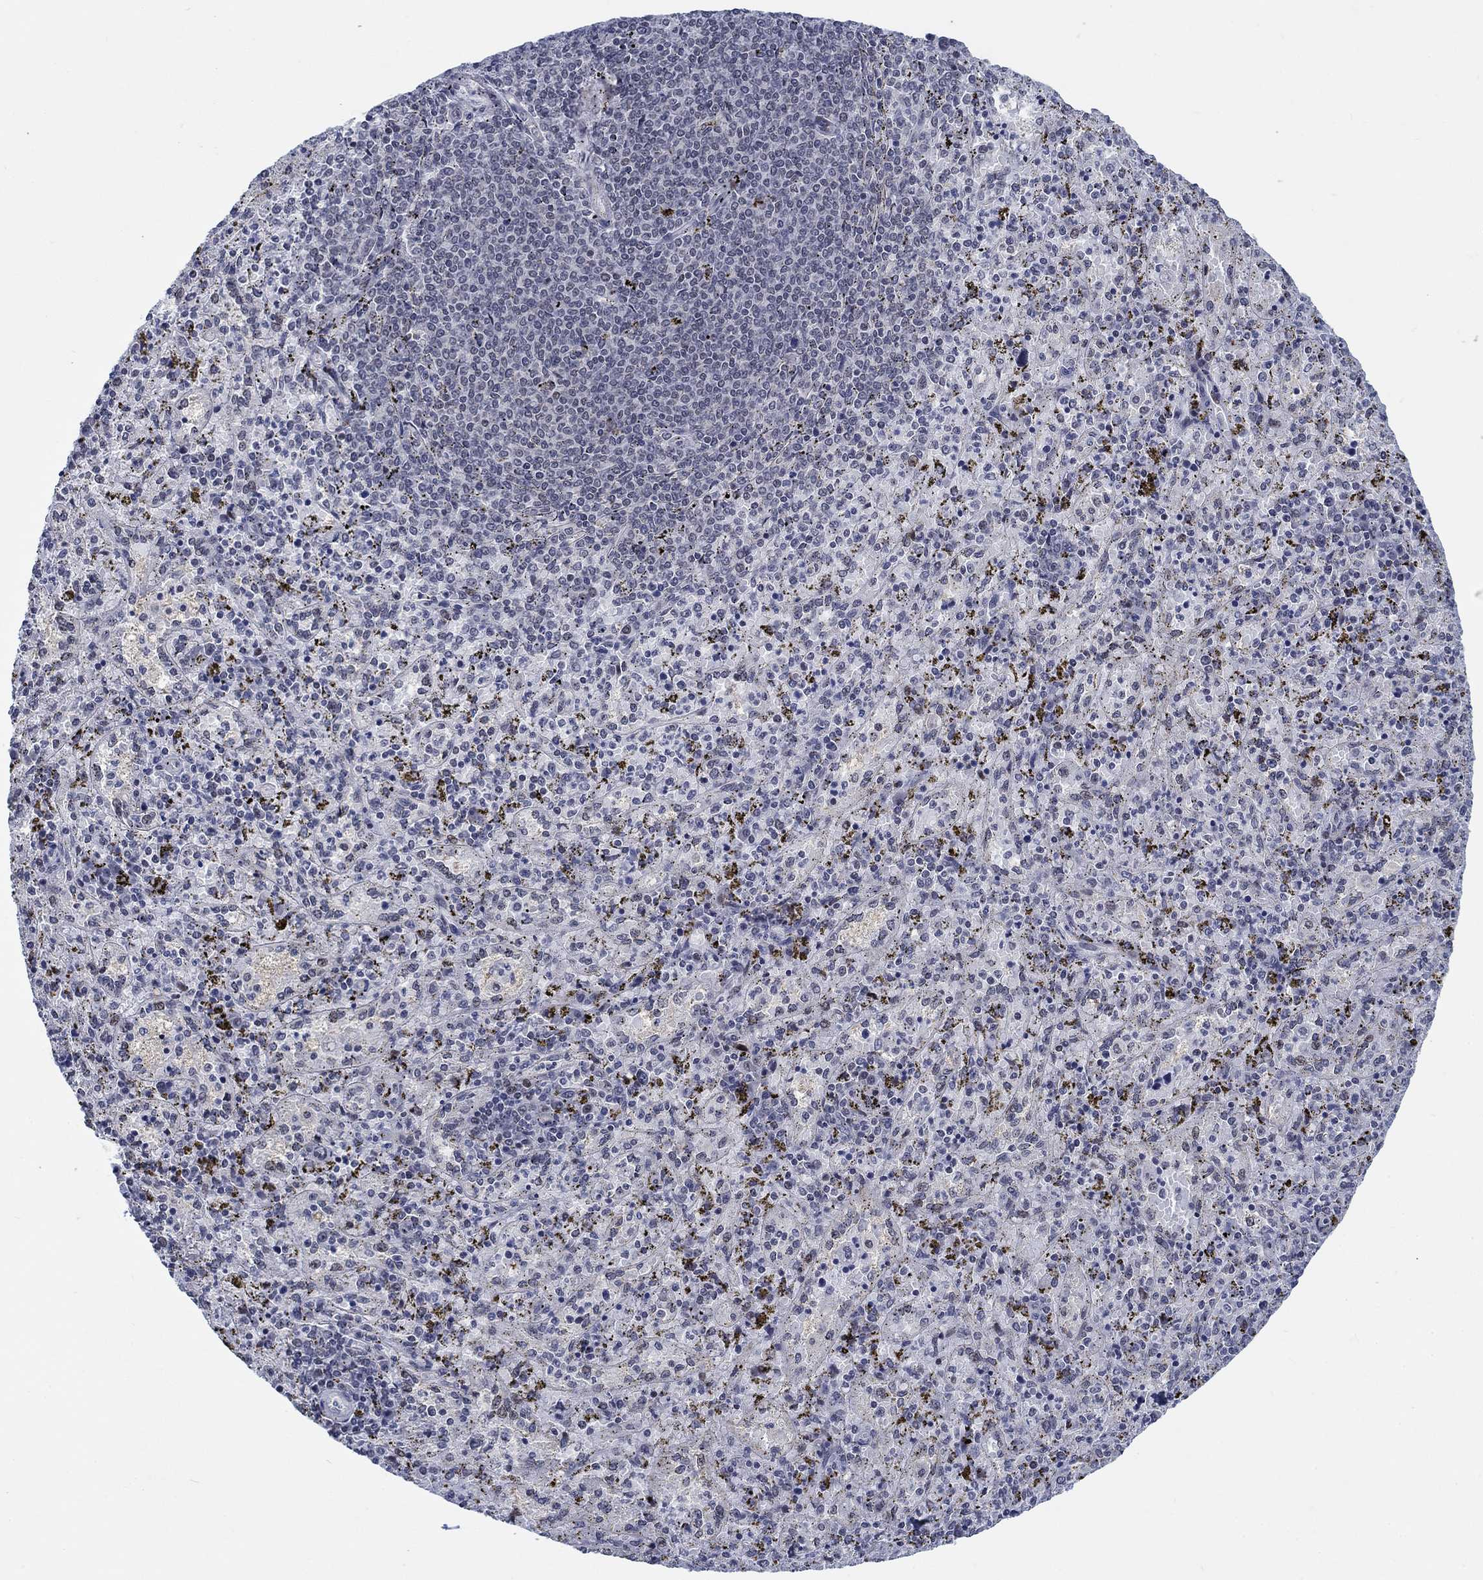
{"staining": {"intensity": "negative", "quantity": "none", "location": "none"}, "tissue": "spleen", "cell_type": "Cells in red pulp", "image_type": "normal", "snomed": [{"axis": "morphology", "description": "Normal tissue, NOS"}, {"axis": "topography", "description": "Spleen"}], "caption": "An immunohistochemistry (IHC) image of benign spleen is shown. There is no staining in cells in red pulp of spleen. (IHC, brightfield microscopy, high magnification).", "gene": "NEU3", "patient": {"sex": "female", "age": 50}}